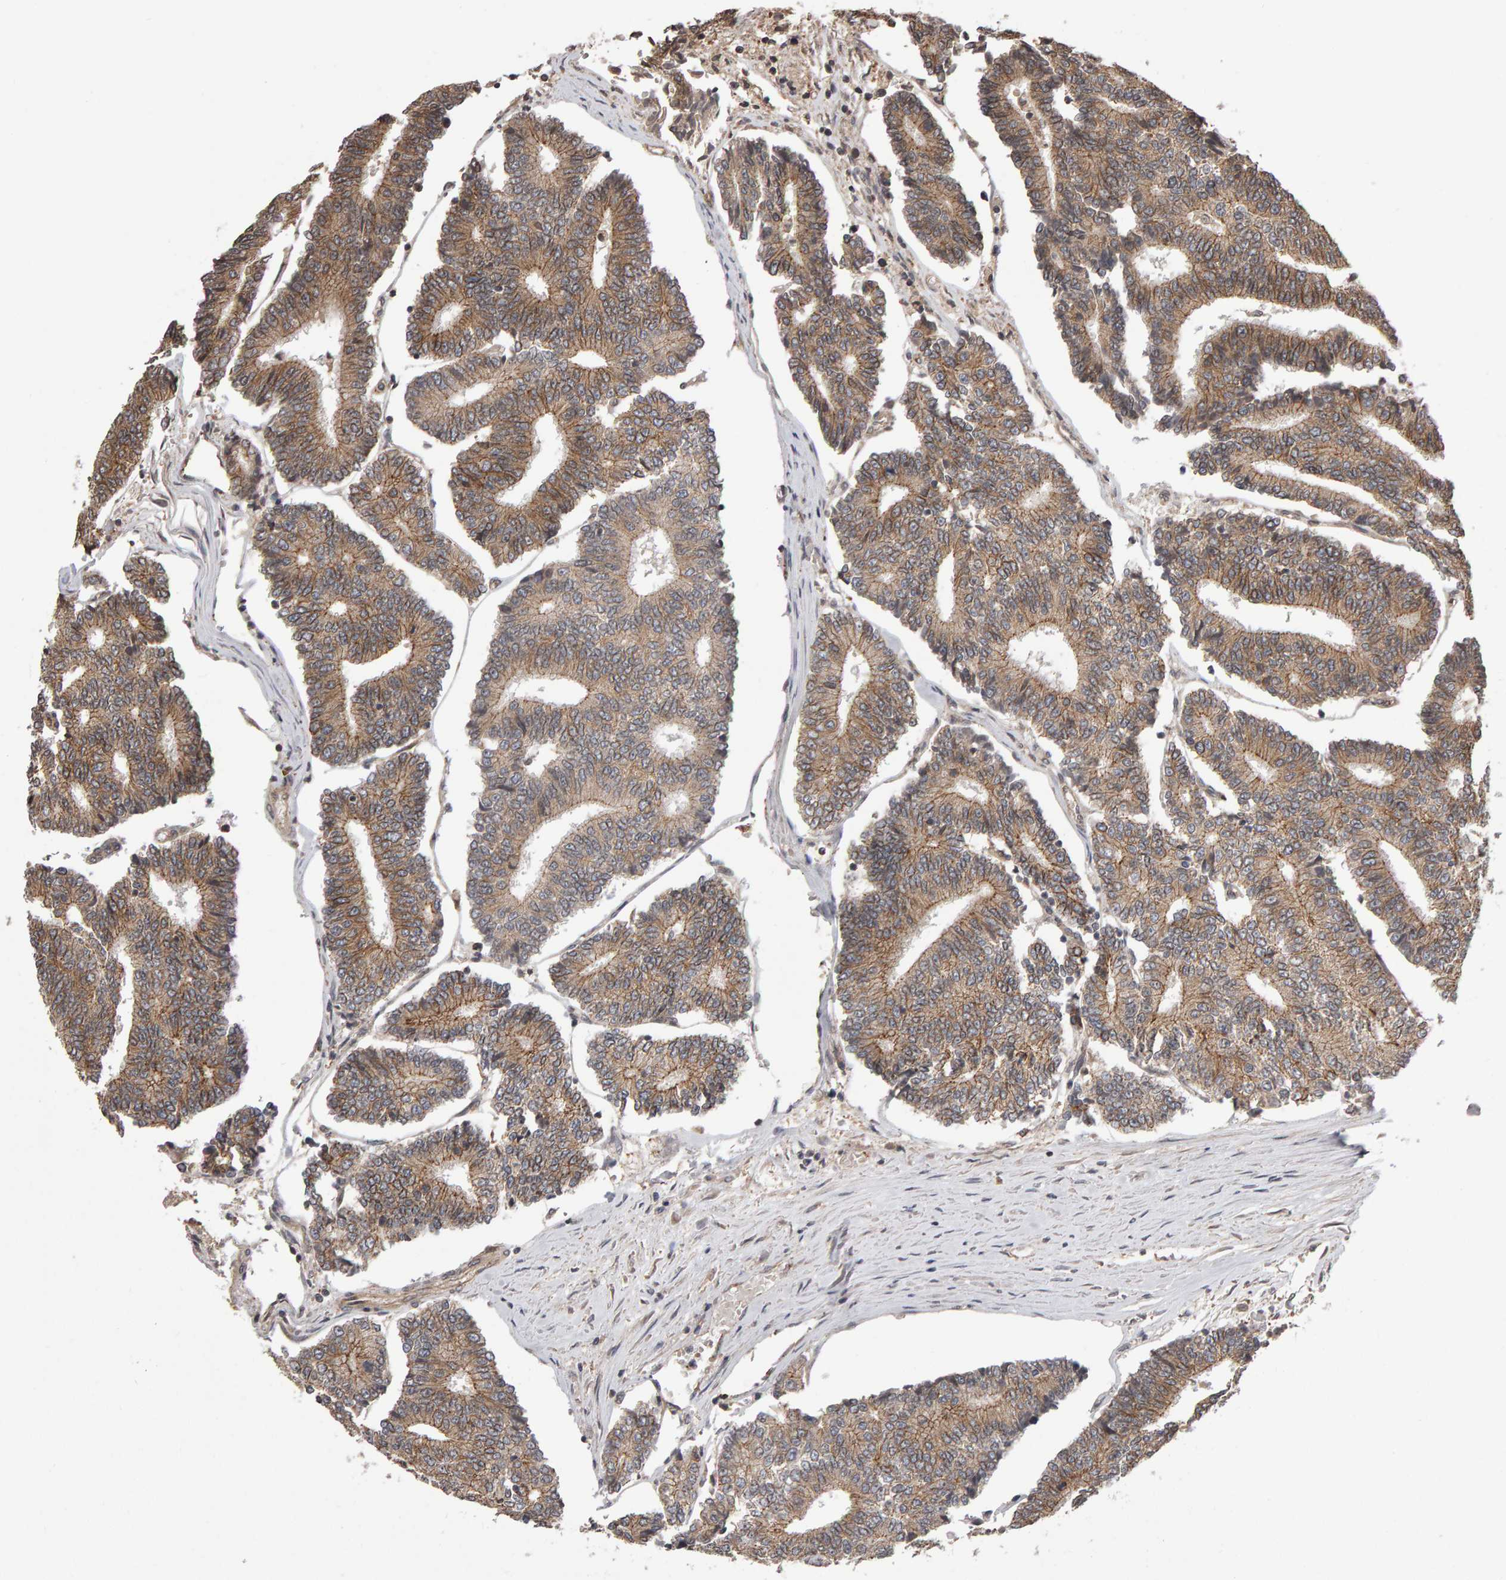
{"staining": {"intensity": "moderate", "quantity": ">75%", "location": "cytoplasmic/membranous"}, "tissue": "prostate cancer", "cell_type": "Tumor cells", "image_type": "cancer", "snomed": [{"axis": "morphology", "description": "Normal tissue, NOS"}, {"axis": "morphology", "description": "Adenocarcinoma, High grade"}, {"axis": "topography", "description": "Prostate"}, {"axis": "topography", "description": "Seminal veicle"}], "caption": "Immunohistochemical staining of human prostate cancer shows medium levels of moderate cytoplasmic/membranous protein positivity in approximately >75% of tumor cells. Ihc stains the protein in brown and the nuclei are stained blue.", "gene": "SCRIB", "patient": {"sex": "male", "age": 55}}